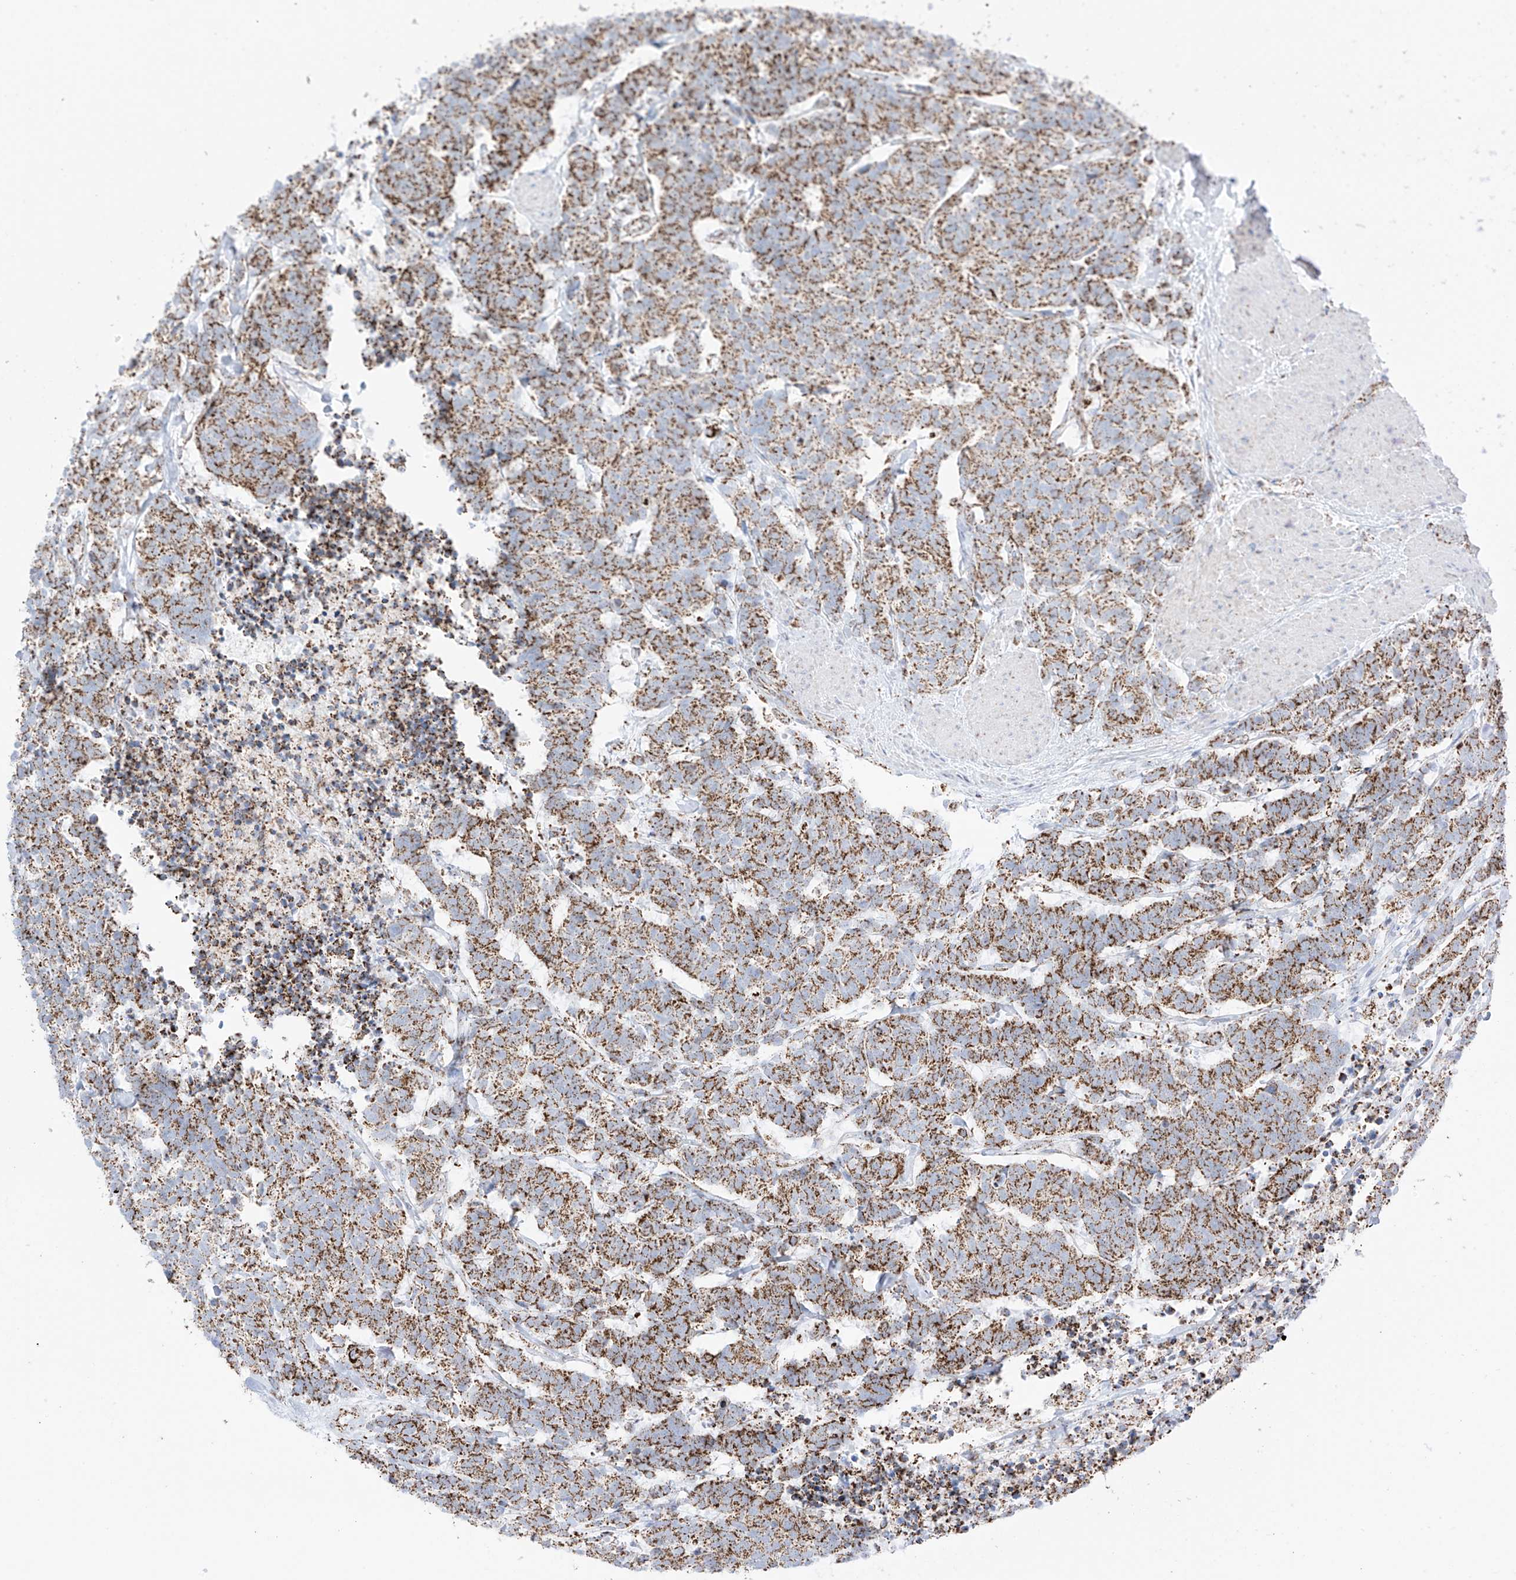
{"staining": {"intensity": "moderate", "quantity": ">75%", "location": "cytoplasmic/membranous"}, "tissue": "carcinoid", "cell_type": "Tumor cells", "image_type": "cancer", "snomed": [{"axis": "morphology", "description": "Carcinoma, NOS"}, {"axis": "morphology", "description": "Carcinoid, malignant, NOS"}, {"axis": "topography", "description": "Urinary bladder"}], "caption": "Tumor cells display medium levels of moderate cytoplasmic/membranous expression in approximately >75% of cells in human carcinoid.", "gene": "XKR3", "patient": {"sex": "male", "age": 57}}